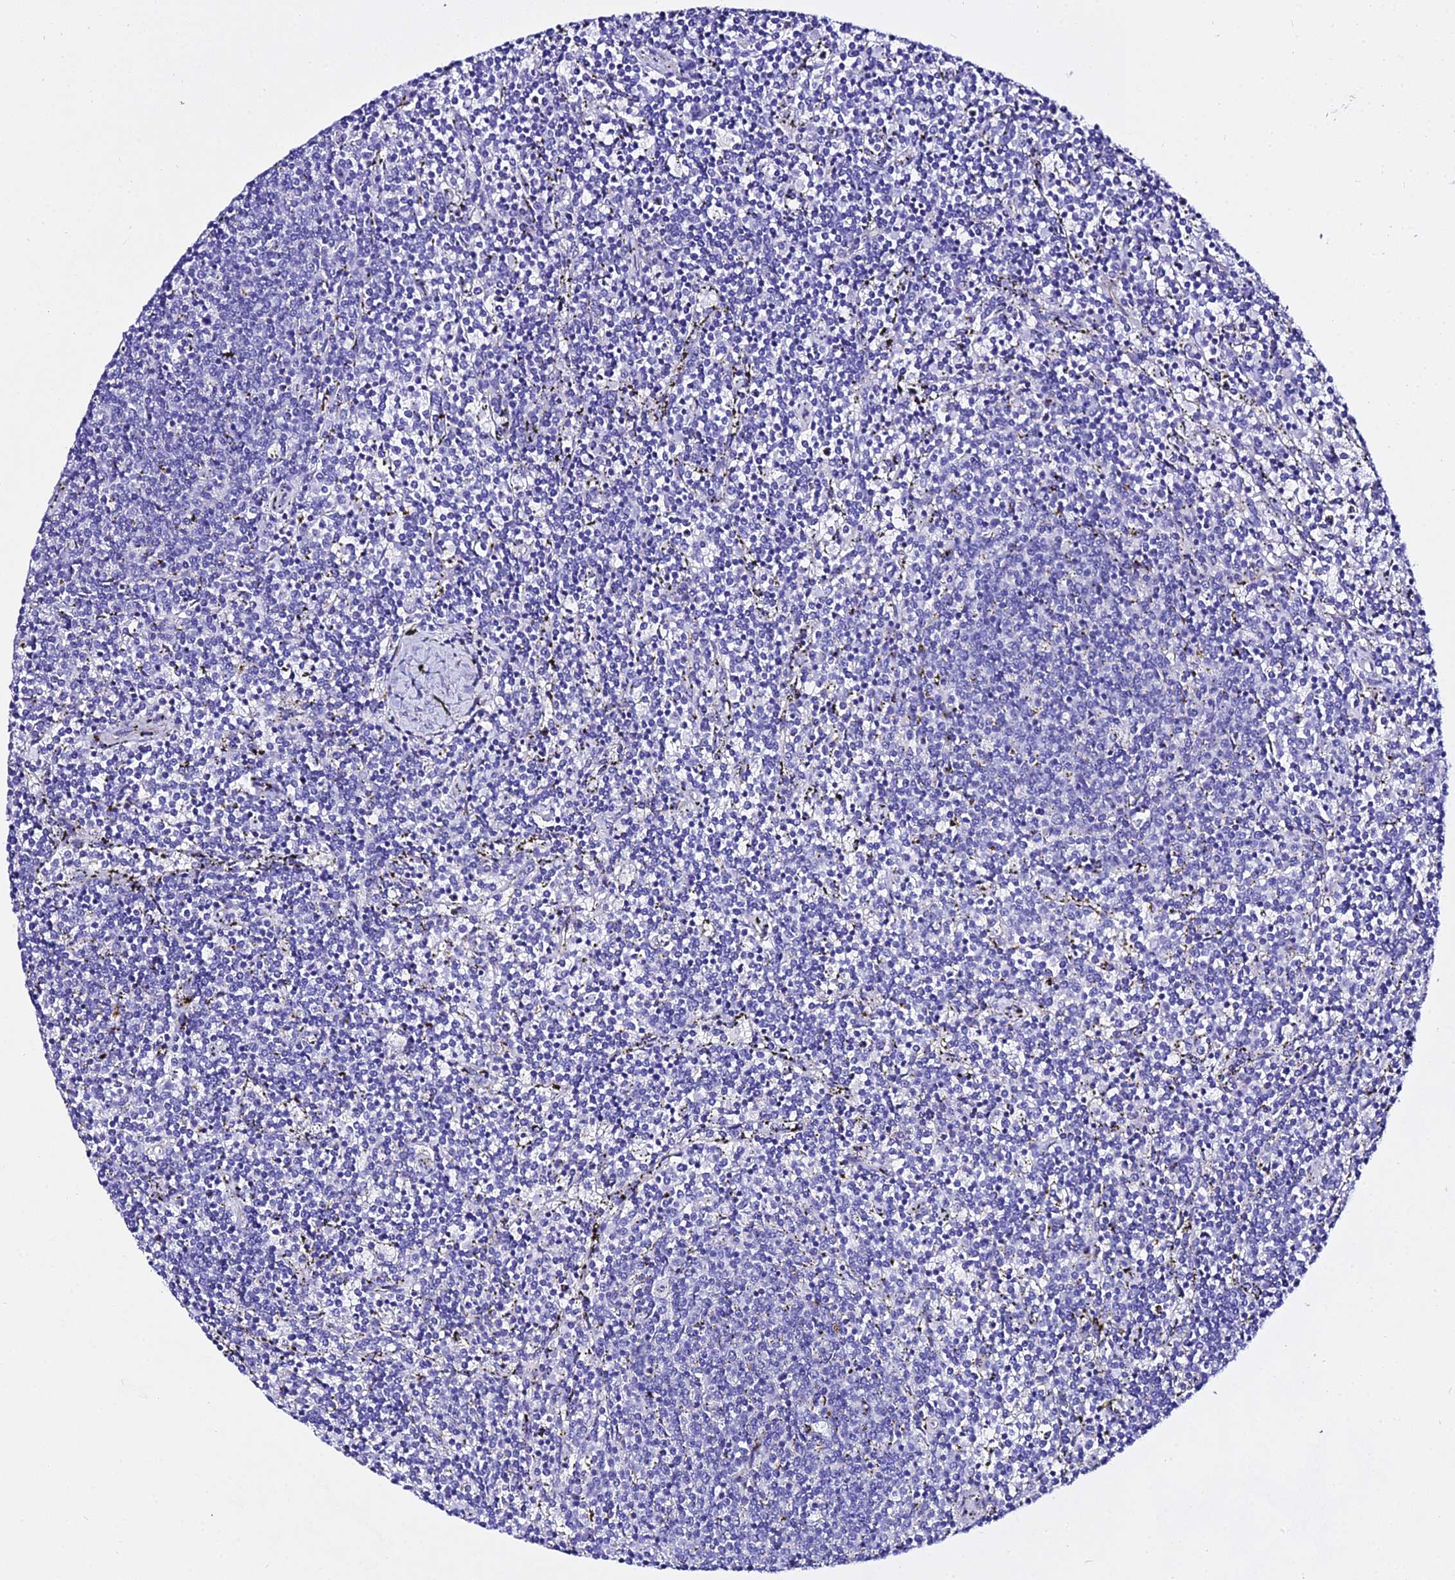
{"staining": {"intensity": "negative", "quantity": "none", "location": "none"}, "tissue": "lymphoma", "cell_type": "Tumor cells", "image_type": "cancer", "snomed": [{"axis": "morphology", "description": "Malignant lymphoma, non-Hodgkin's type, Low grade"}, {"axis": "topography", "description": "Spleen"}], "caption": "IHC micrograph of low-grade malignant lymphoma, non-Hodgkin's type stained for a protein (brown), which displays no staining in tumor cells.", "gene": "DEFB106A", "patient": {"sex": "female", "age": 50}}